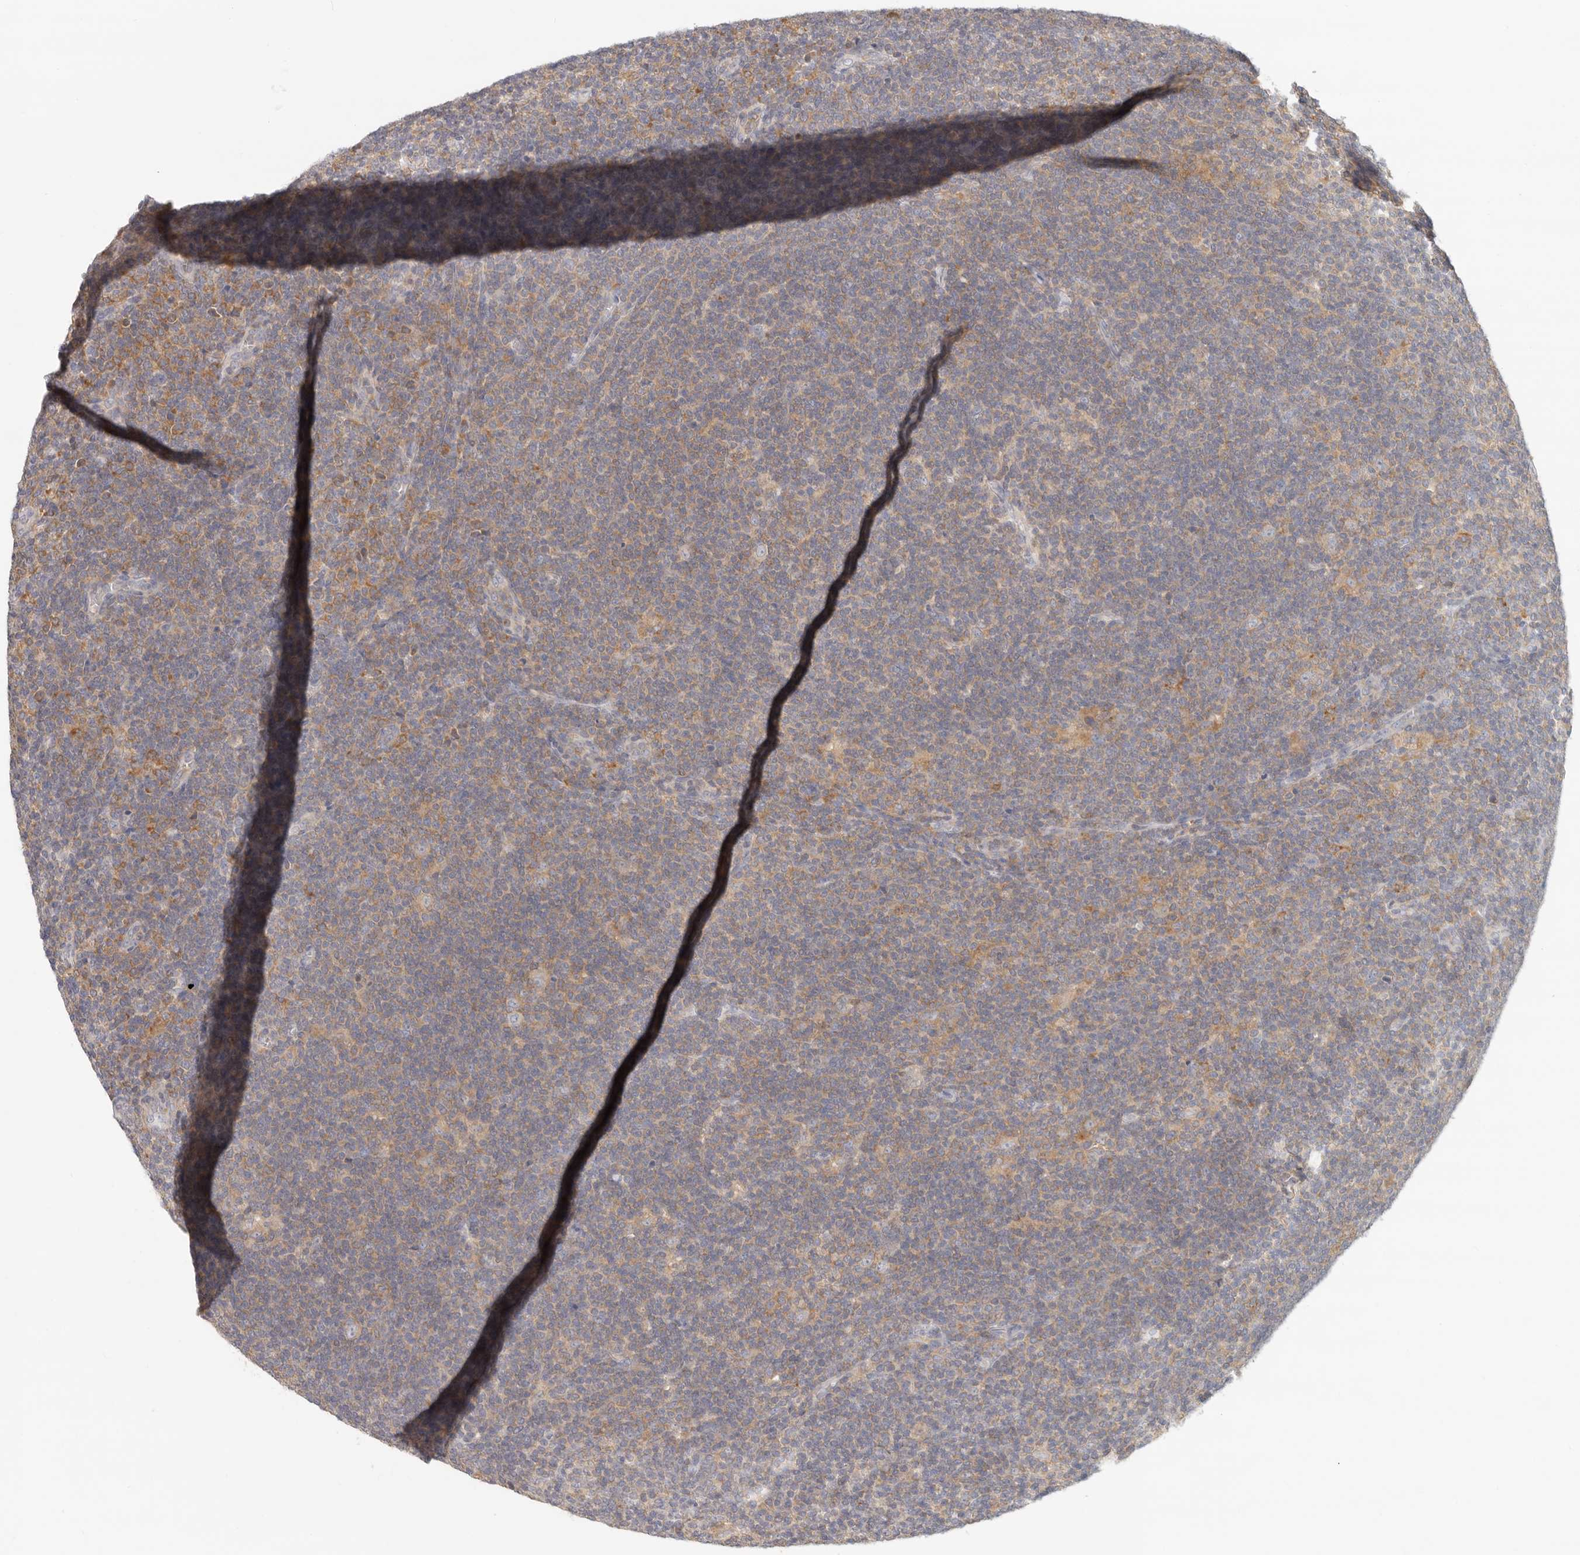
{"staining": {"intensity": "weak", "quantity": "<25%", "location": "cytoplasmic/membranous"}, "tissue": "lymphoma", "cell_type": "Tumor cells", "image_type": "cancer", "snomed": [{"axis": "morphology", "description": "Hodgkin's disease, NOS"}, {"axis": "topography", "description": "Lymph node"}], "caption": "Protein analysis of Hodgkin's disease exhibits no significant positivity in tumor cells.", "gene": "ANXA9", "patient": {"sex": "female", "age": 57}}